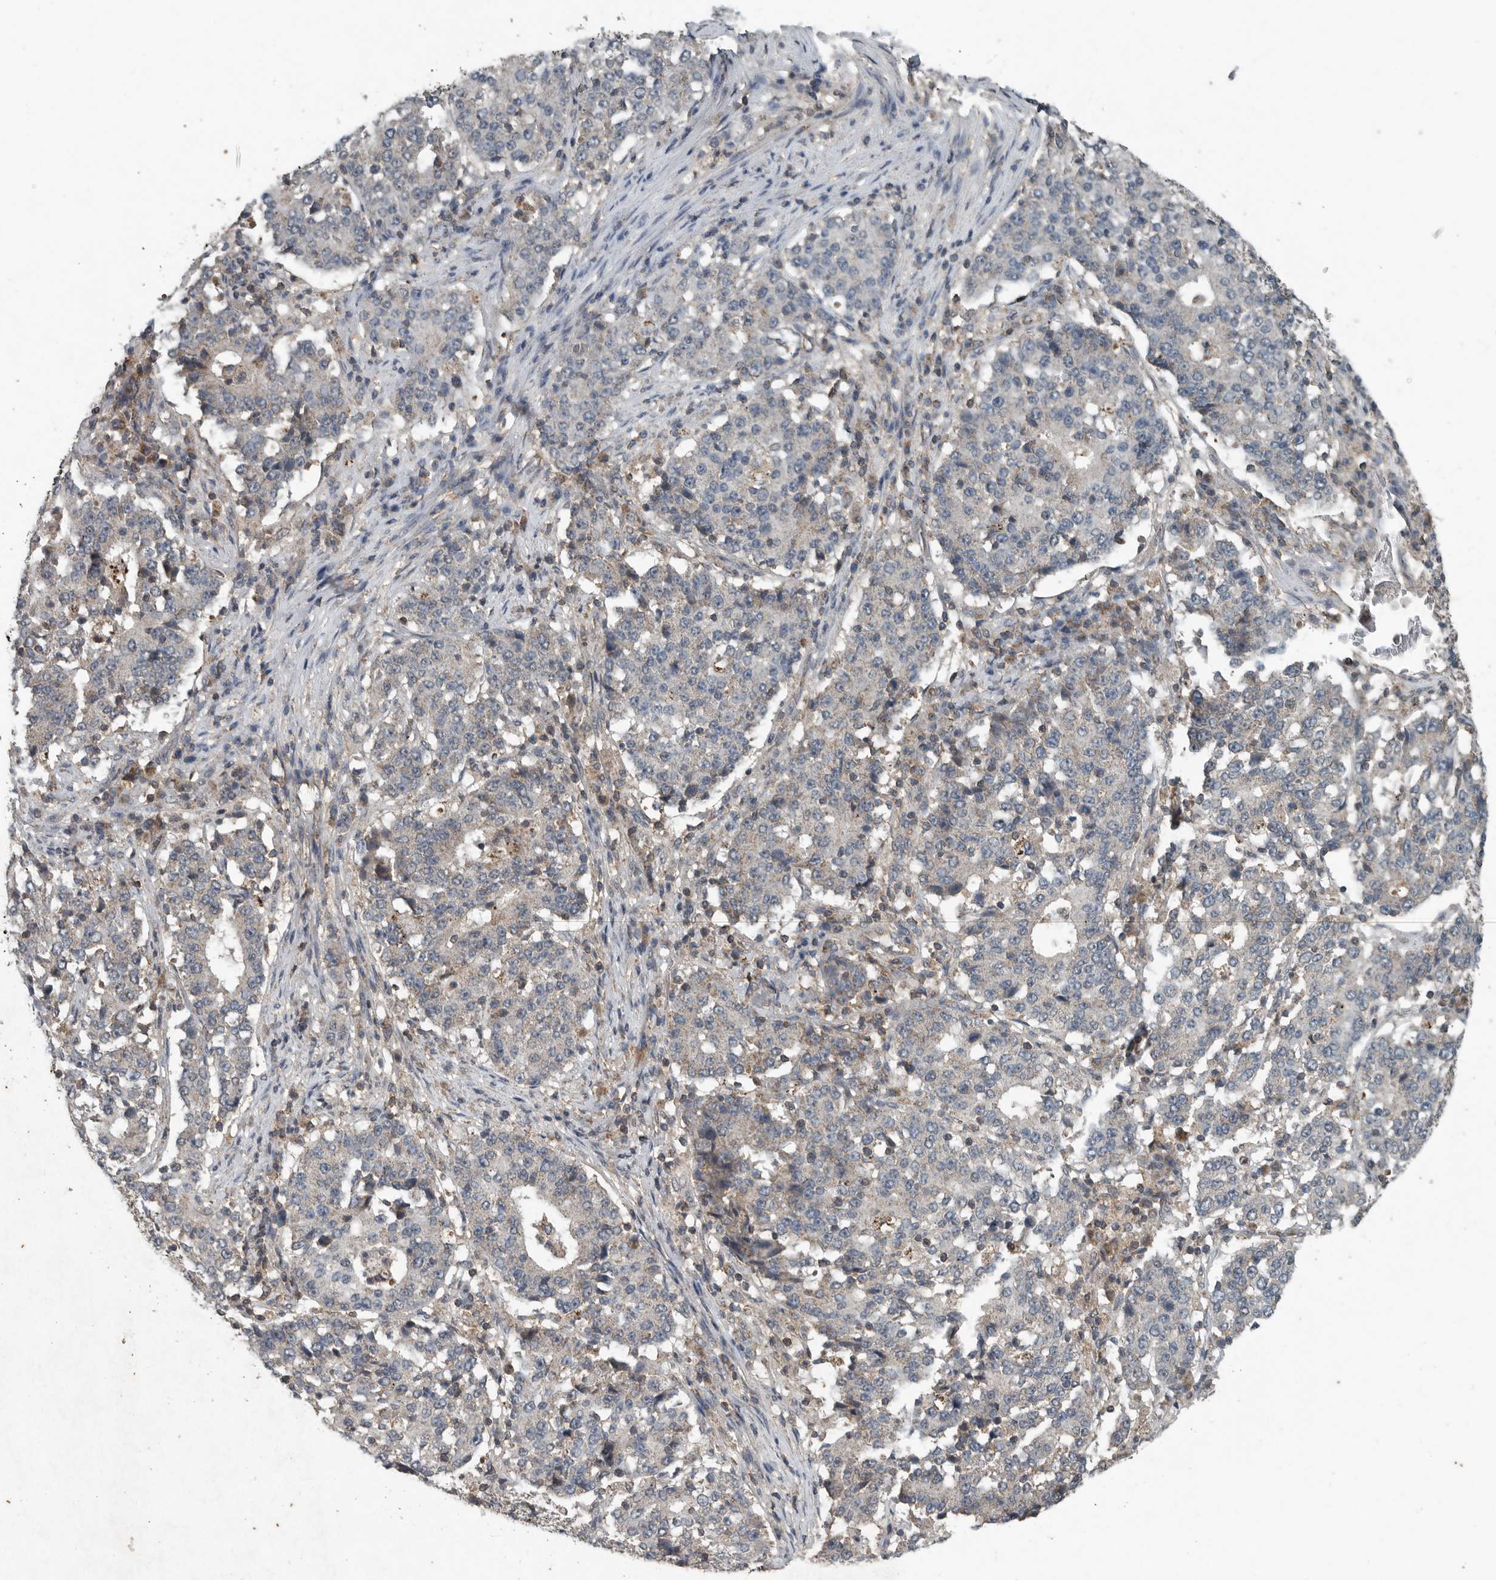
{"staining": {"intensity": "negative", "quantity": "none", "location": "none"}, "tissue": "stomach cancer", "cell_type": "Tumor cells", "image_type": "cancer", "snomed": [{"axis": "morphology", "description": "Adenocarcinoma, NOS"}, {"axis": "topography", "description": "Stomach"}], "caption": "A high-resolution photomicrograph shows immunohistochemistry (IHC) staining of stomach adenocarcinoma, which shows no significant expression in tumor cells.", "gene": "IL6ST", "patient": {"sex": "male", "age": 59}}